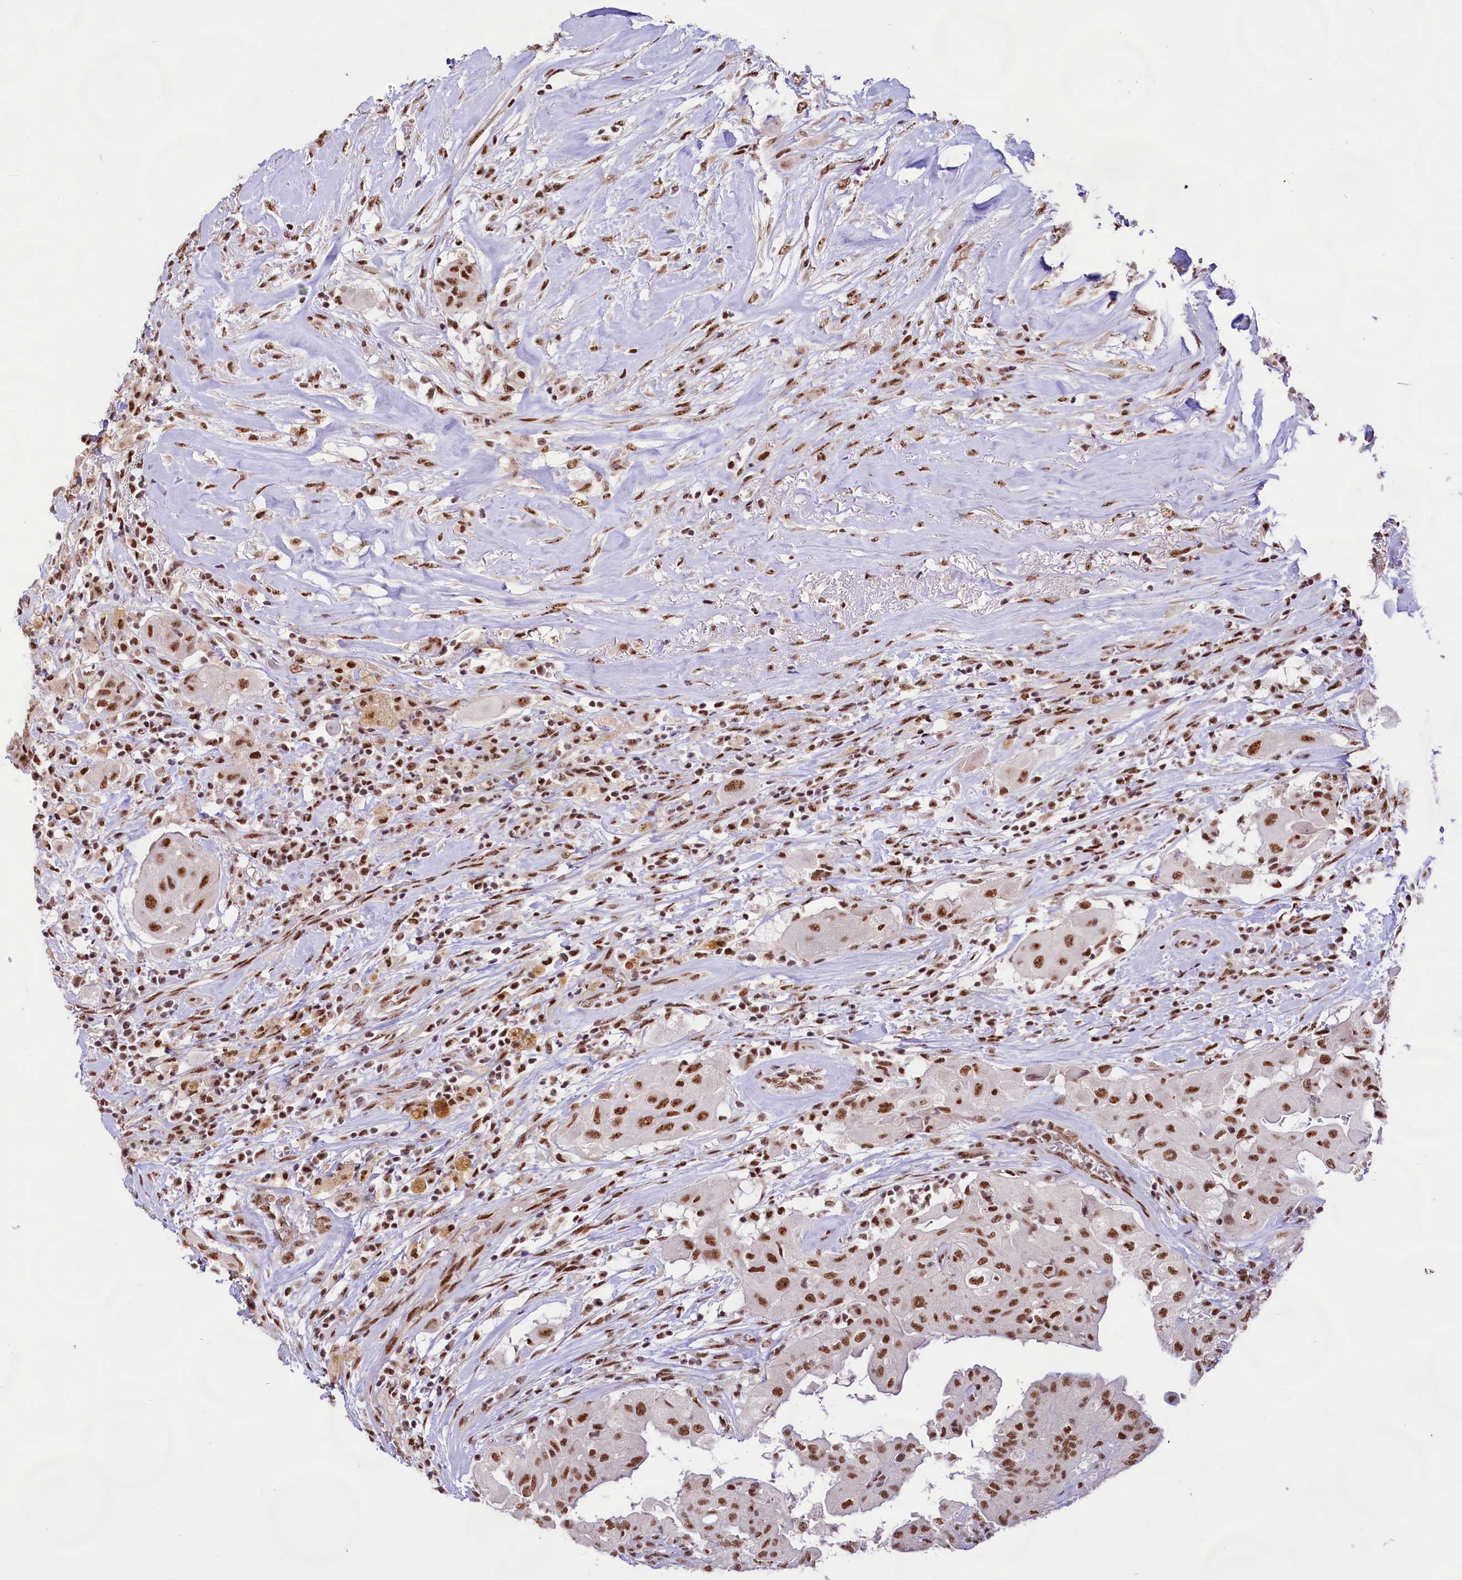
{"staining": {"intensity": "moderate", "quantity": ">75%", "location": "nuclear"}, "tissue": "thyroid cancer", "cell_type": "Tumor cells", "image_type": "cancer", "snomed": [{"axis": "morphology", "description": "Papillary adenocarcinoma, NOS"}, {"axis": "topography", "description": "Thyroid gland"}], "caption": "Brown immunohistochemical staining in human thyroid cancer displays moderate nuclear staining in about >75% of tumor cells.", "gene": "HIRA", "patient": {"sex": "female", "age": 59}}